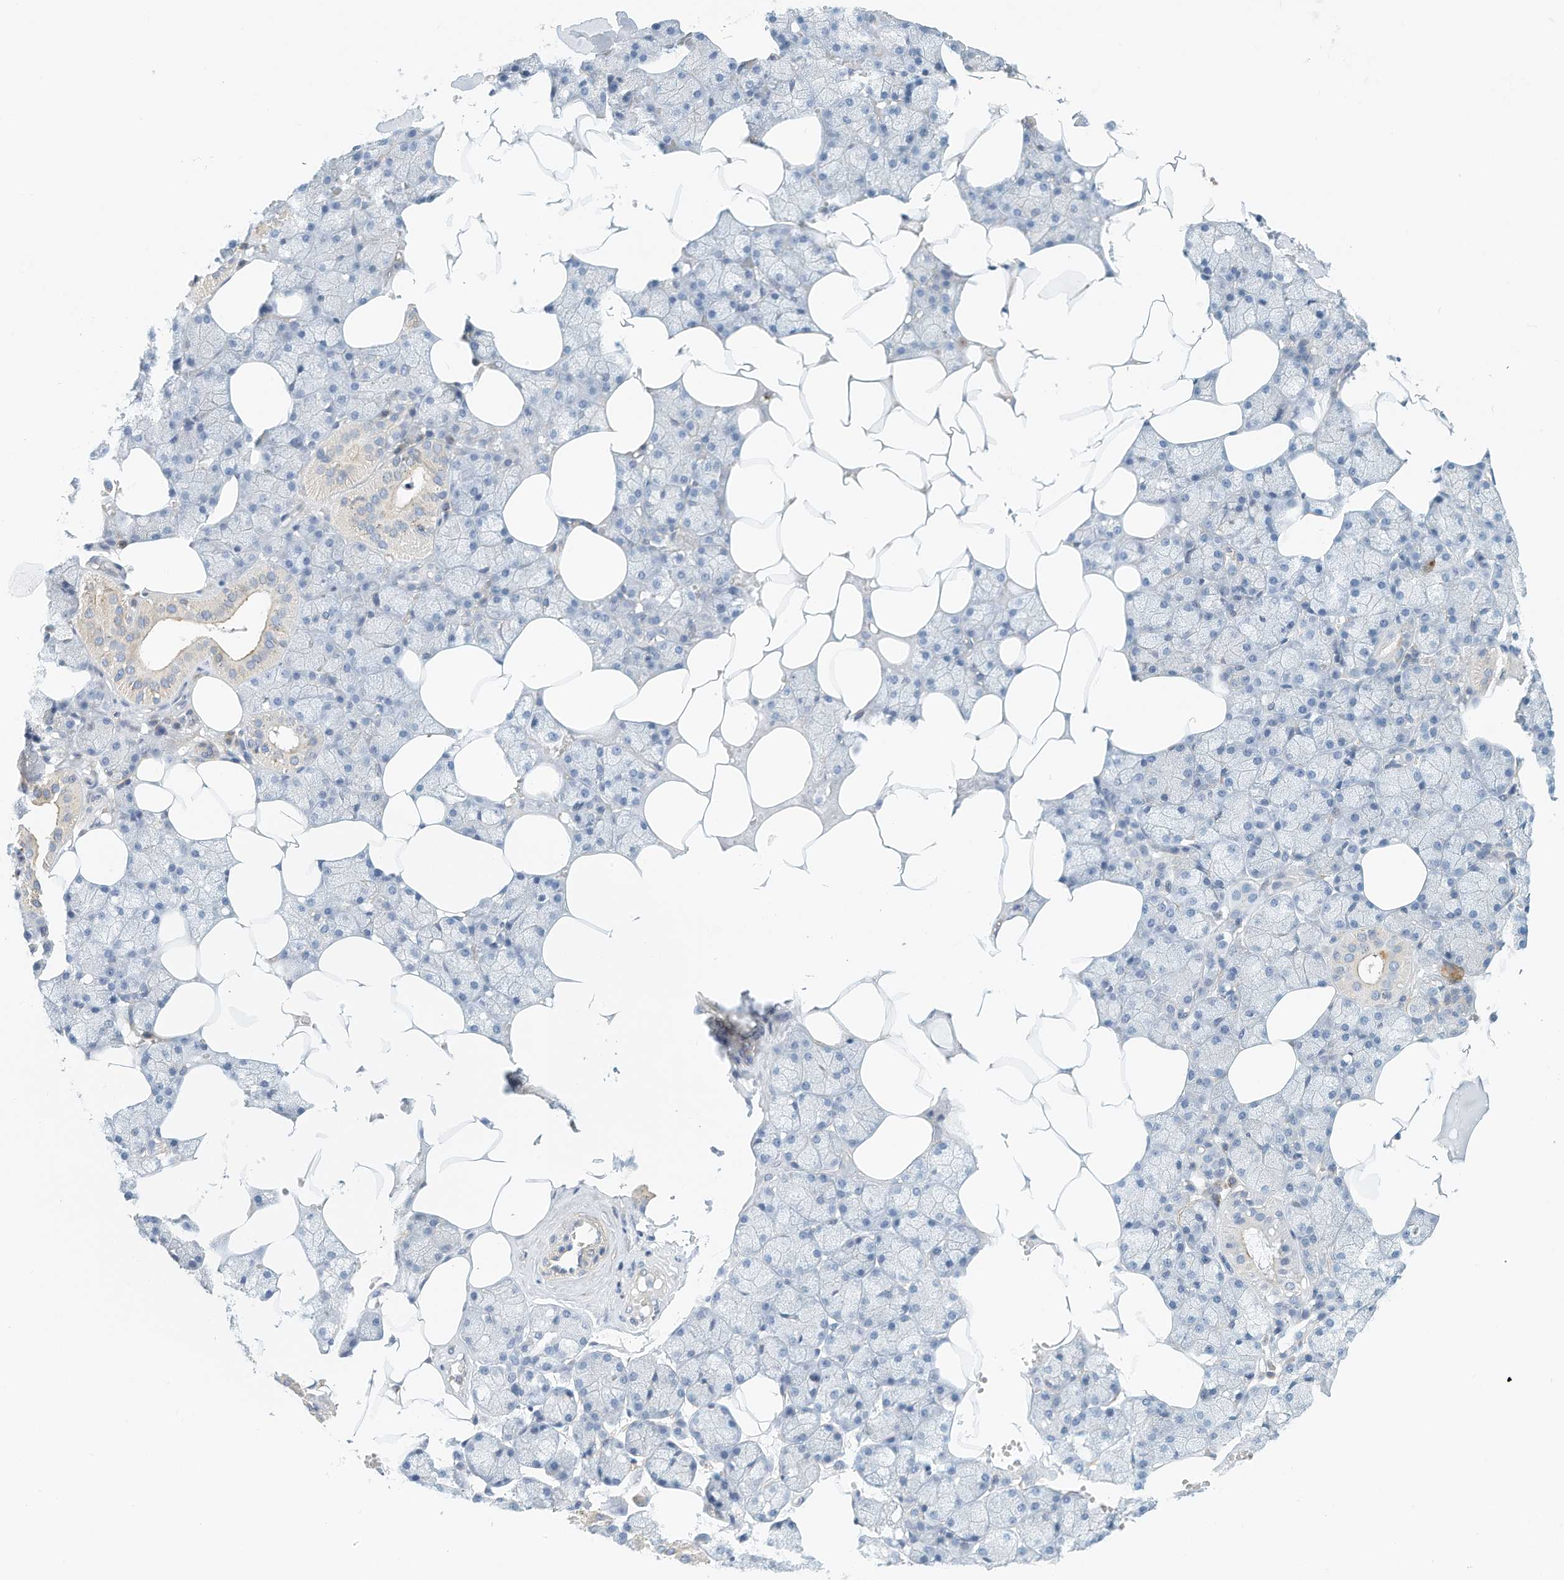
{"staining": {"intensity": "weak", "quantity": "<25%", "location": "cytoplasmic/membranous"}, "tissue": "salivary gland", "cell_type": "Glandular cells", "image_type": "normal", "snomed": [{"axis": "morphology", "description": "Normal tissue, NOS"}, {"axis": "topography", "description": "Salivary gland"}], "caption": "High power microscopy histopathology image of an IHC micrograph of normal salivary gland, revealing no significant positivity in glandular cells.", "gene": "MICAL1", "patient": {"sex": "male", "age": 62}}